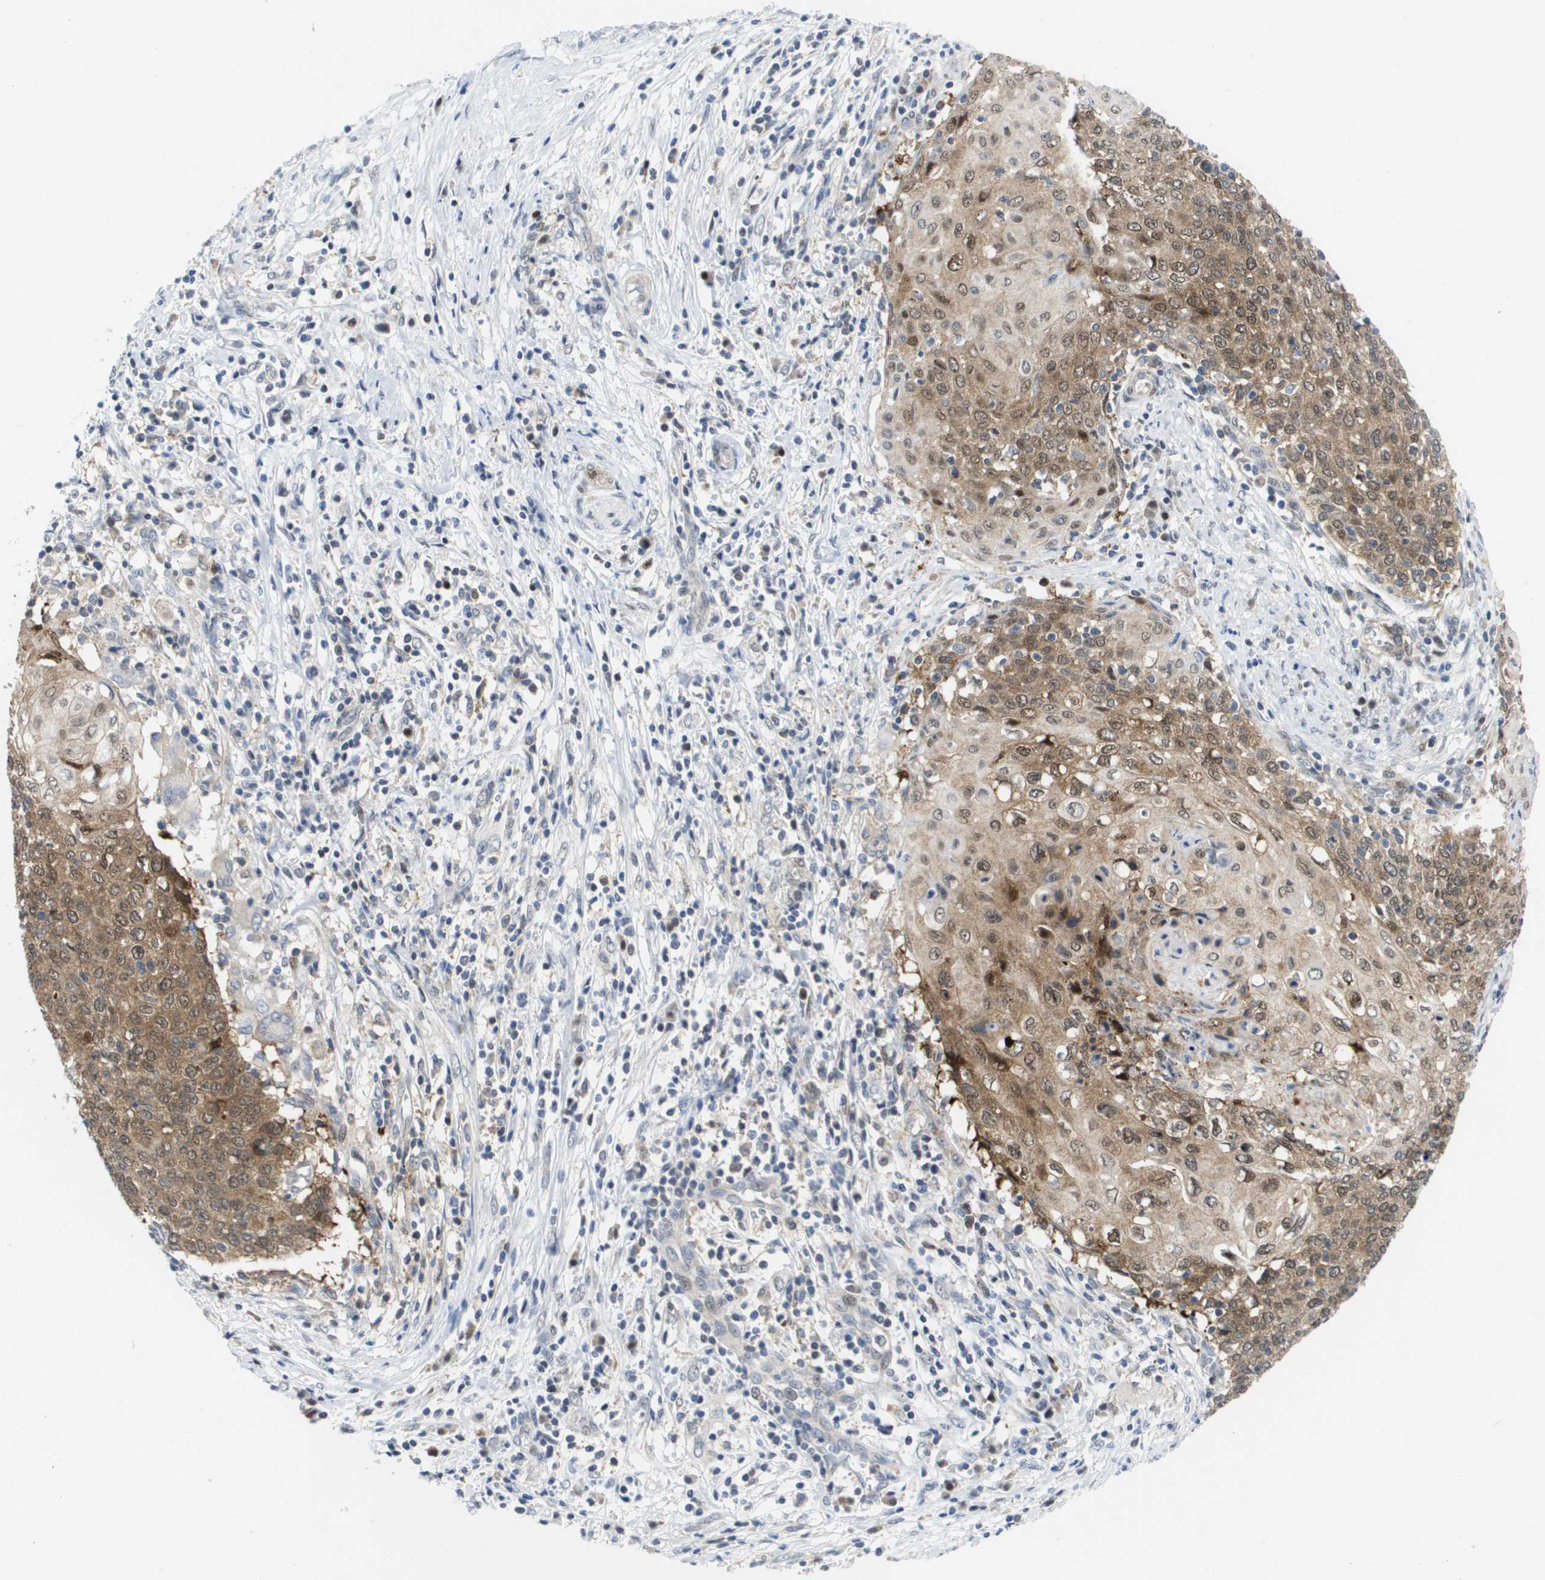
{"staining": {"intensity": "moderate", "quantity": ">75%", "location": "cytoplasmic/membranous"}, "tissue": "cervical cancer", "cell_type": "Tumor cells", "image_type": "cancer", "snomed": [{"axis": "morphology", "description": "Squamous cell carcinoma, NOS"}, {"axis": "topography", "description": "Cervix"}], "caption": "Human cervical squamous cell carcinoma stained with a protein marker shows moderate staining in tumor cells.", "gene": "FKBP4", "patient": {"sex": "female", "age": 39}}